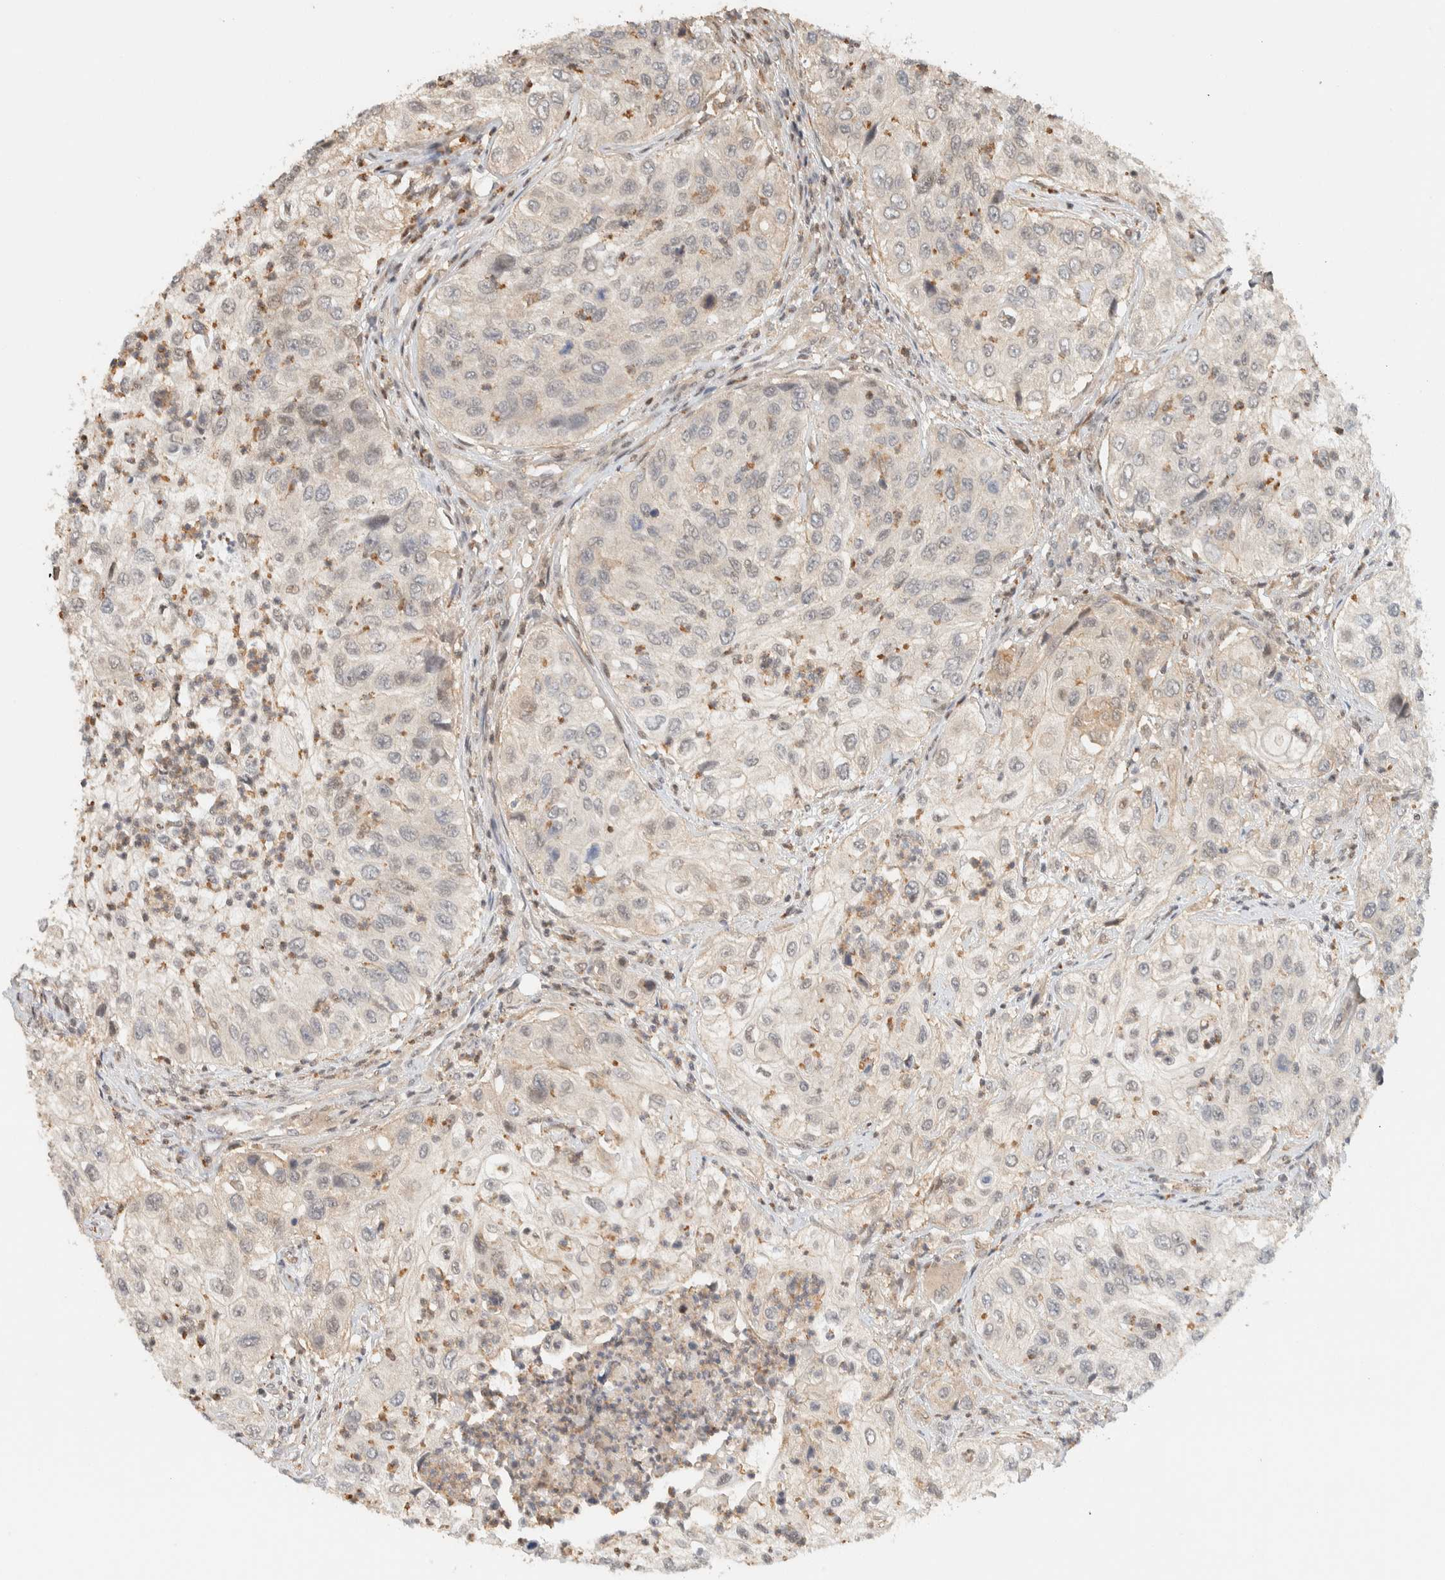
{"staining": {"intensity": "negative", "quantity": "none", "location": "none"}, "tissue": "urothelial cancer", "cell_type": "Tumor cells", "image_type": "cancer", "snomed": [{"axis": "morphology", "description": "Urothelial carcinoma, High grade"}, {"axis": "topography", "description": "Urinary bladder"}], "caption": "There is no significant staining in tumor cells of urothelial cancer. The staining is performed using DAB (3,3'-diaminobenzidine) brown chromogen with nuclei counter-stained in using hematoxylin.", "gene": "ARFGEF1", "patient": {"sex": "female", "age": 60}}